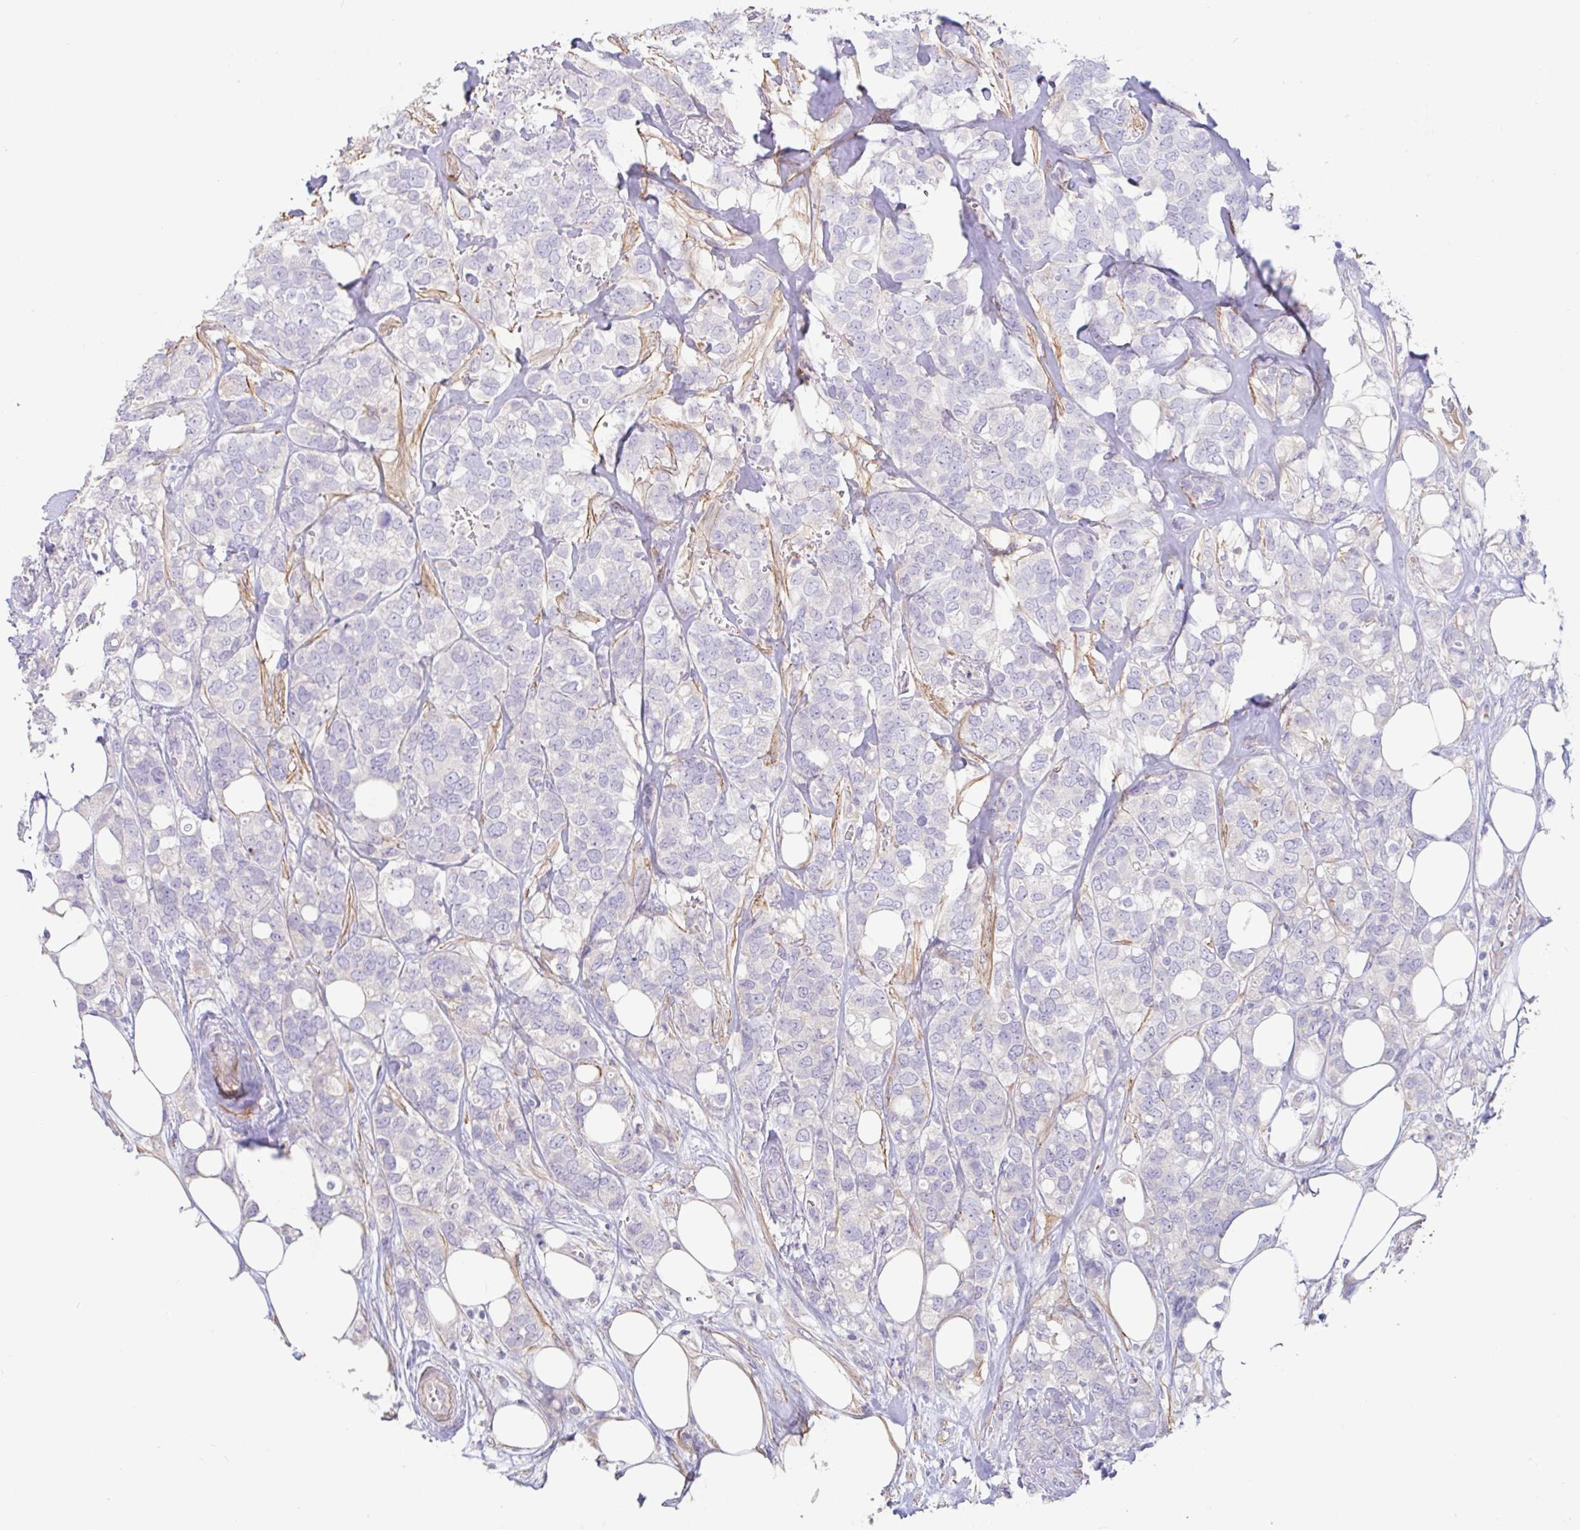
{"staining": {"intensity": "negative", "quantity": "none", "location": "none"}, "tissue": "breast cancer", "cell_type": "Tumor cells", "image_type": "cancer", "snomed": [{"axis": "morphology", "description": "Lobular carcinoma"}, {"axis": "topography", "description": "Breast"}], "caption": "Immunohistochemical staining of human breast lobular carcinoma shows no significant positivity in tumor cells. (IHC, brightfield microscopy, high magnification).", "gene": "PYGM", "patient": {"sex": "female", "age": 91}}